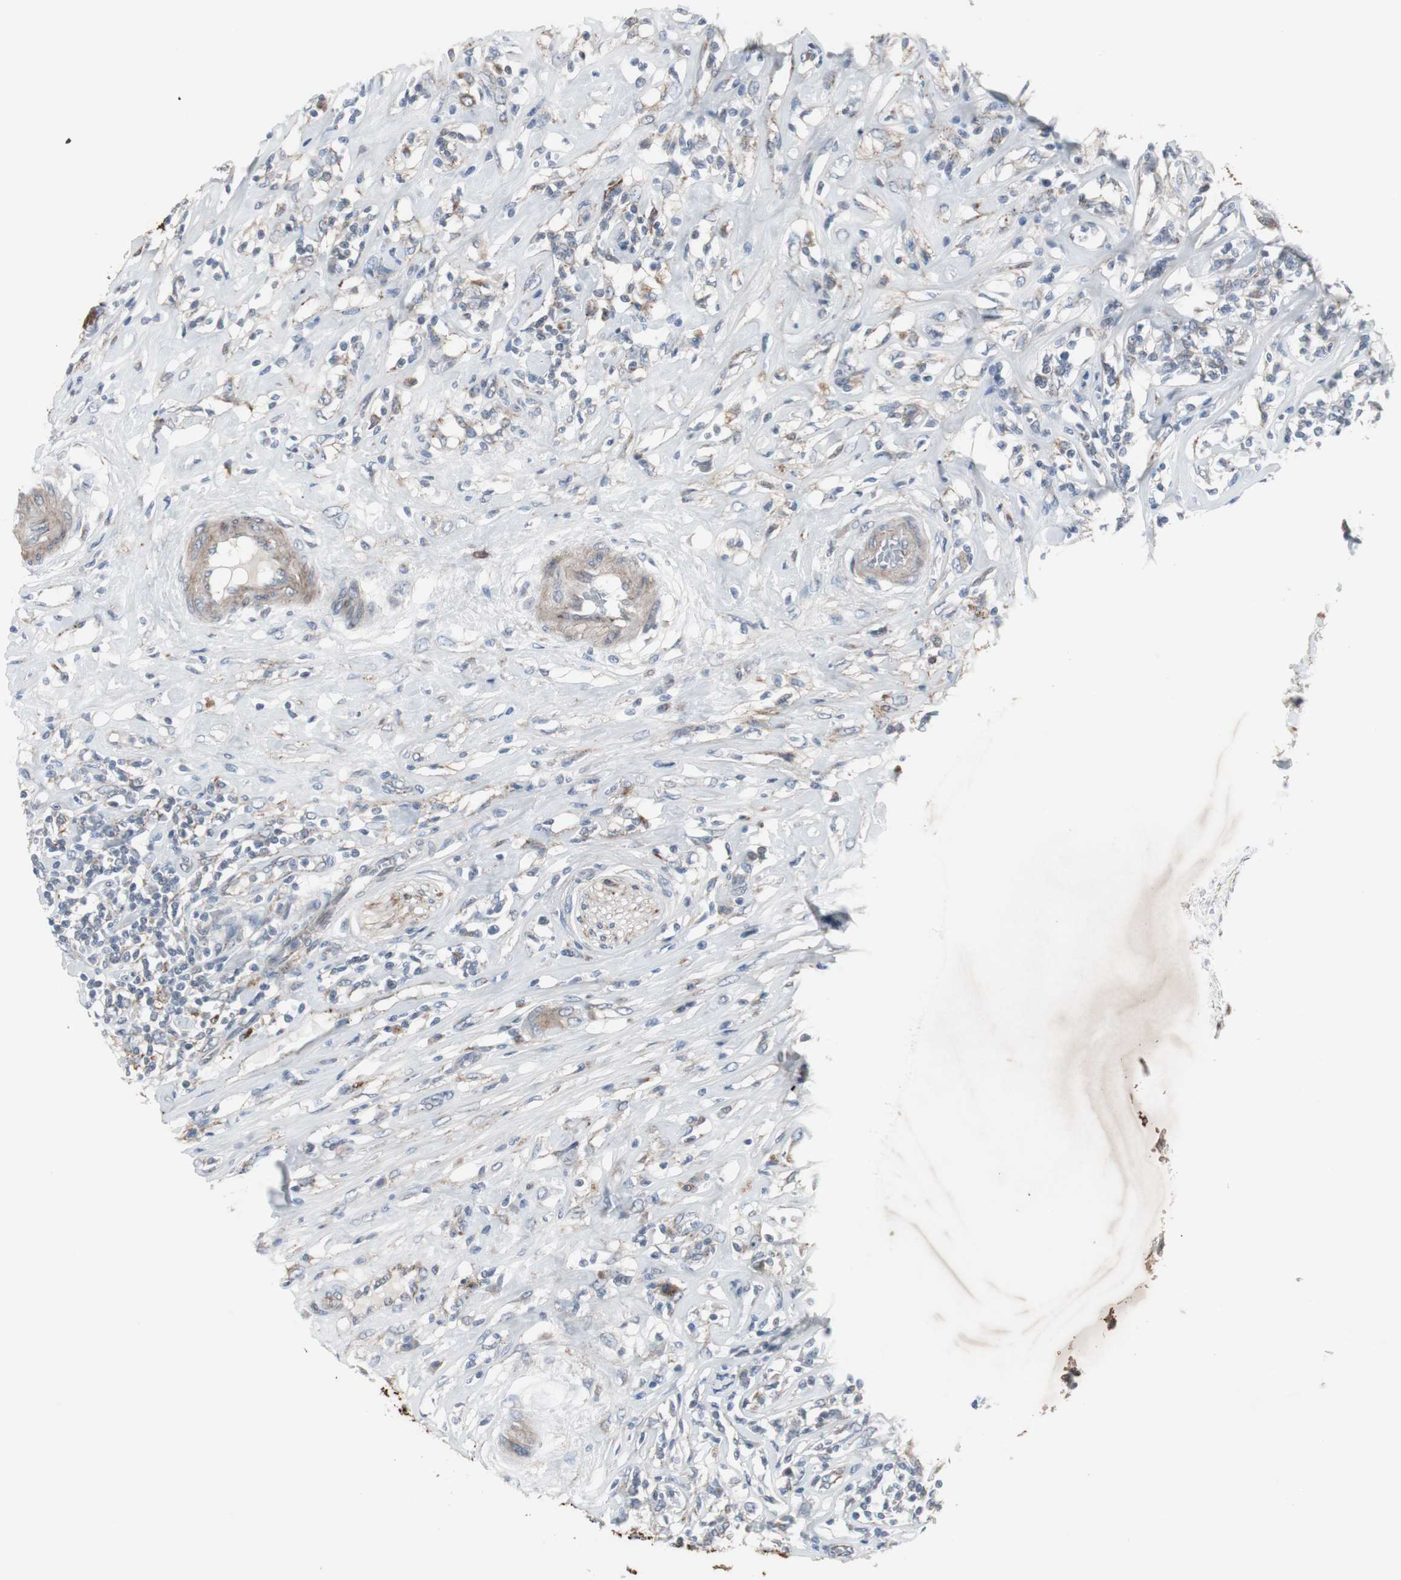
{"staining": {"intensity": "negative", "quantity": "none", "location": "none"}, "tissue": "lymphoma", "cell_type": "Tumor cells", "image_type": "cancer", "snomed": [{"axis": "morphology", "description": "Malignant lymphoma, non-Hodgkin's type, High grade"}, {"axis": "topography", "description": "Lymph node"}], "caption": "There is no significant positivity in tumor cells of lymphoma.", "gene": "GBA1", "patient": {"sex": "female", "age": 84}}